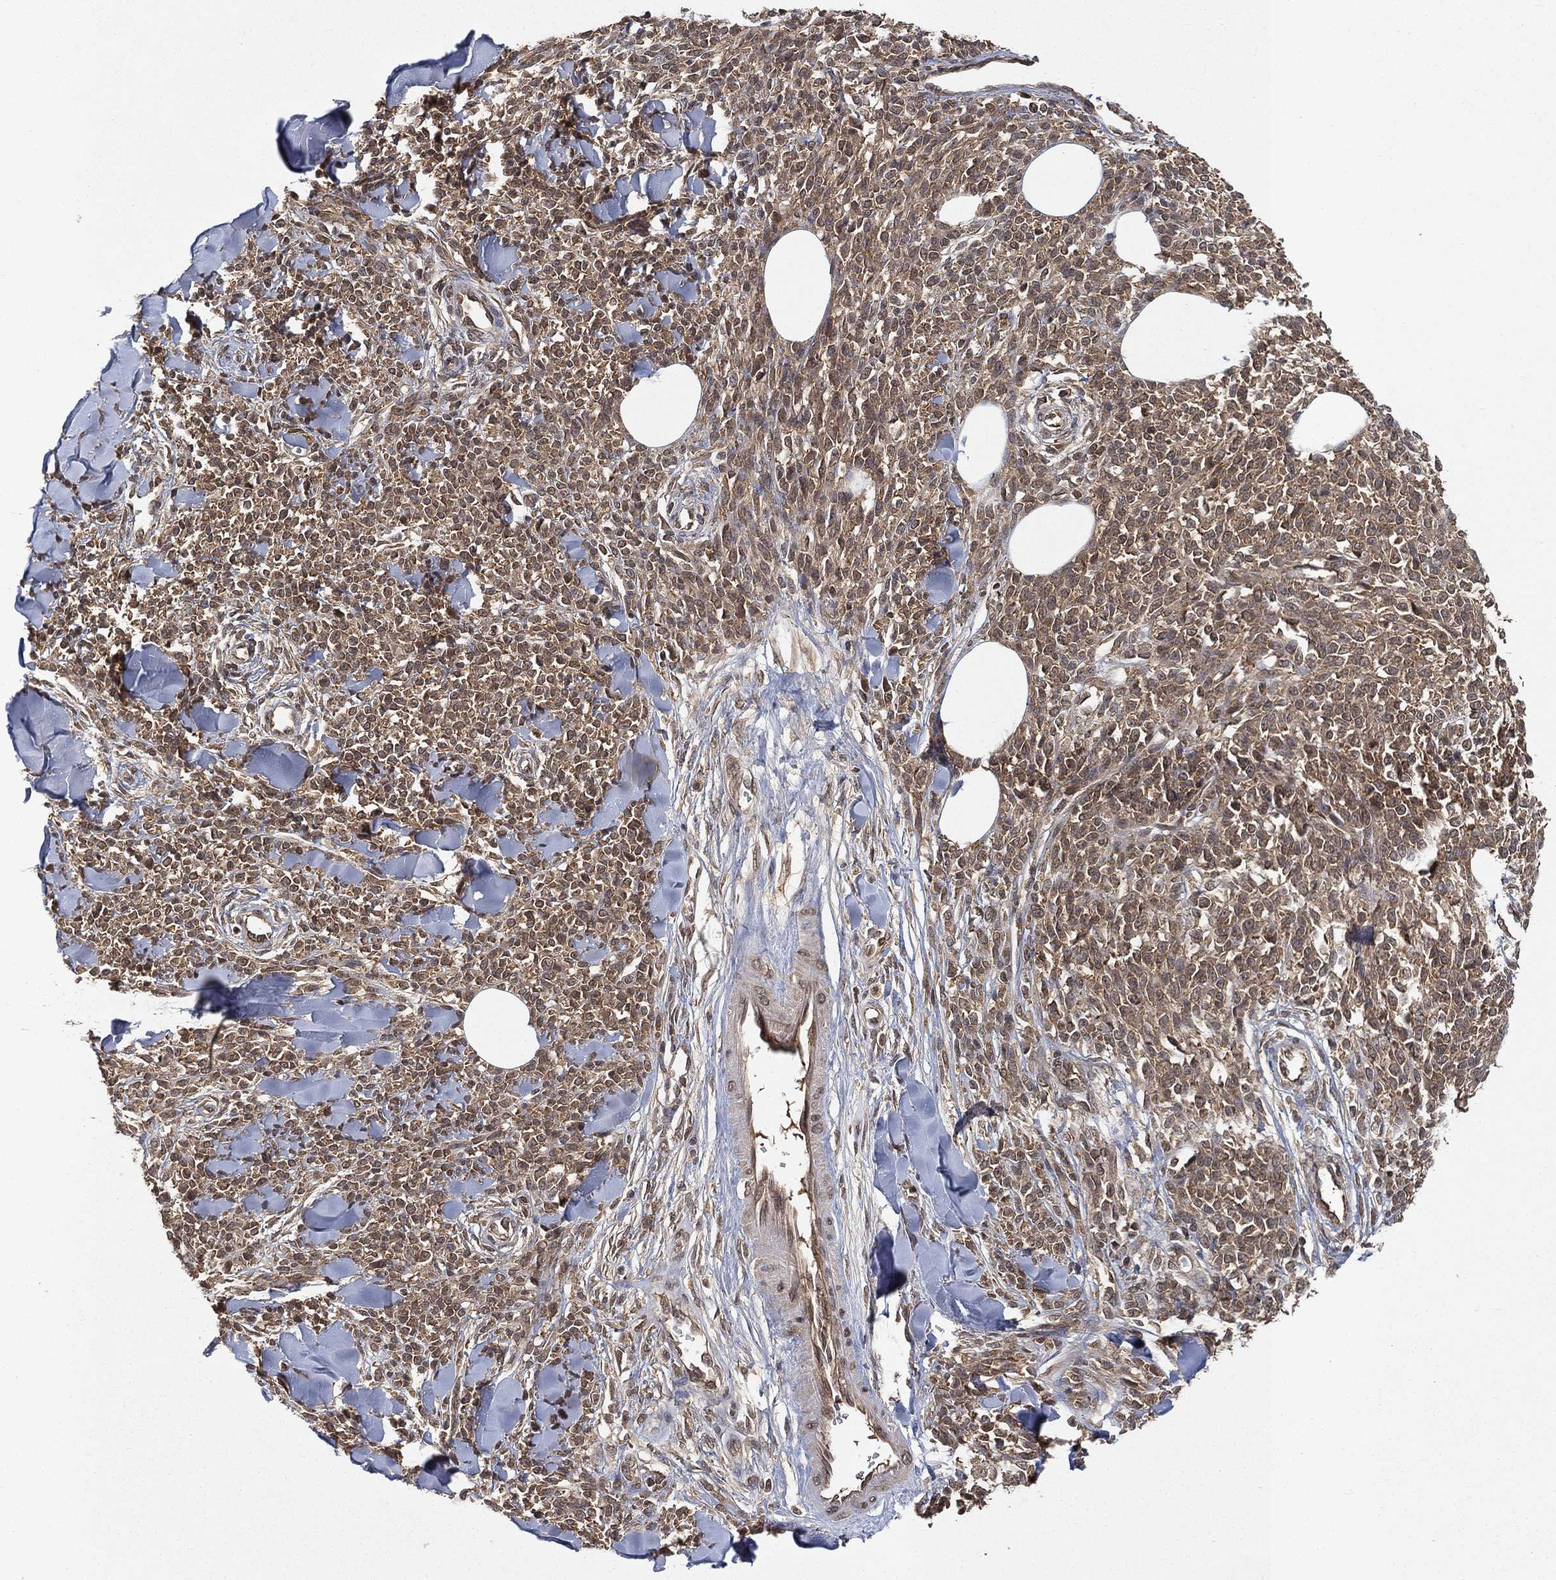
{"staining": {"intensity": "moderate", "quantity": ">75%", "location": "cytoplasmic/membranous"}, "tissue": "melanoma", "cell_type": "Tumor cells", "image_type": "cancer", "snomed": [{"axis": "morphology", "description": "Malignant melanoma, NOS"}, {"axis": "topography", "description": "Skin"}, {"axis": "topography", "description": "Skin of trunk"}], "caption": "Malignant melanoma stained for a protein (brown) exhibits moderate cytoplasmic/membranous positive expression in approximately >75% of tumor cells.", "gene": "UBA5", "patient": {"sex": "male", "age": 74}}